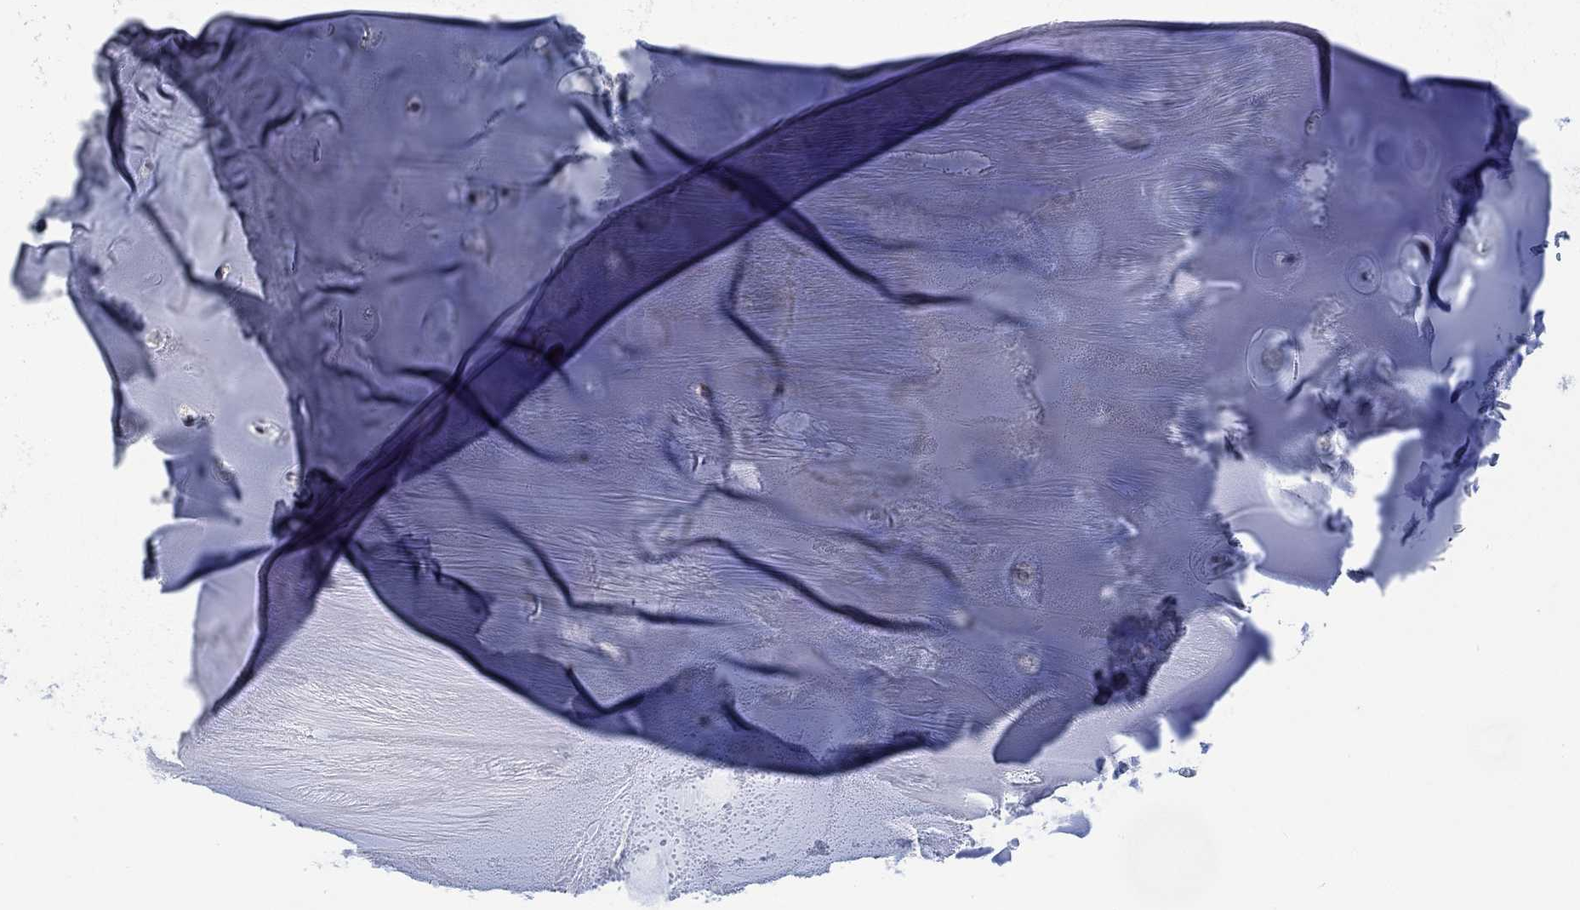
{"staining": {"intensity": "negative", "quantity": "none", "location": "none"}, "tissue": "soft tissue", "cell_type": "Chondrocytes", "image_type": "normal", "snomed": [{"axis": "morphology", "description": "Normal tissue, NOS"}, {"axis": "morphology", "description": "Squamous cell carcinoma, NOS"}, {"axis": "topography", "description": "Cartilage tissue"}, {"axis": "topography", "description": "Lung"}], "caption": "IHC image of benign soft tissue: soft tissue stained with DAB (3,3'-diaminobenzidine) exhibits no significant protein positivity in chondrocytes. The staining is performed using DAB brown chromogen with nuclei counter-stained in using hematoxylin.", "gene": "KCNH8", "patient": {"sex": "male", "age": 66}}